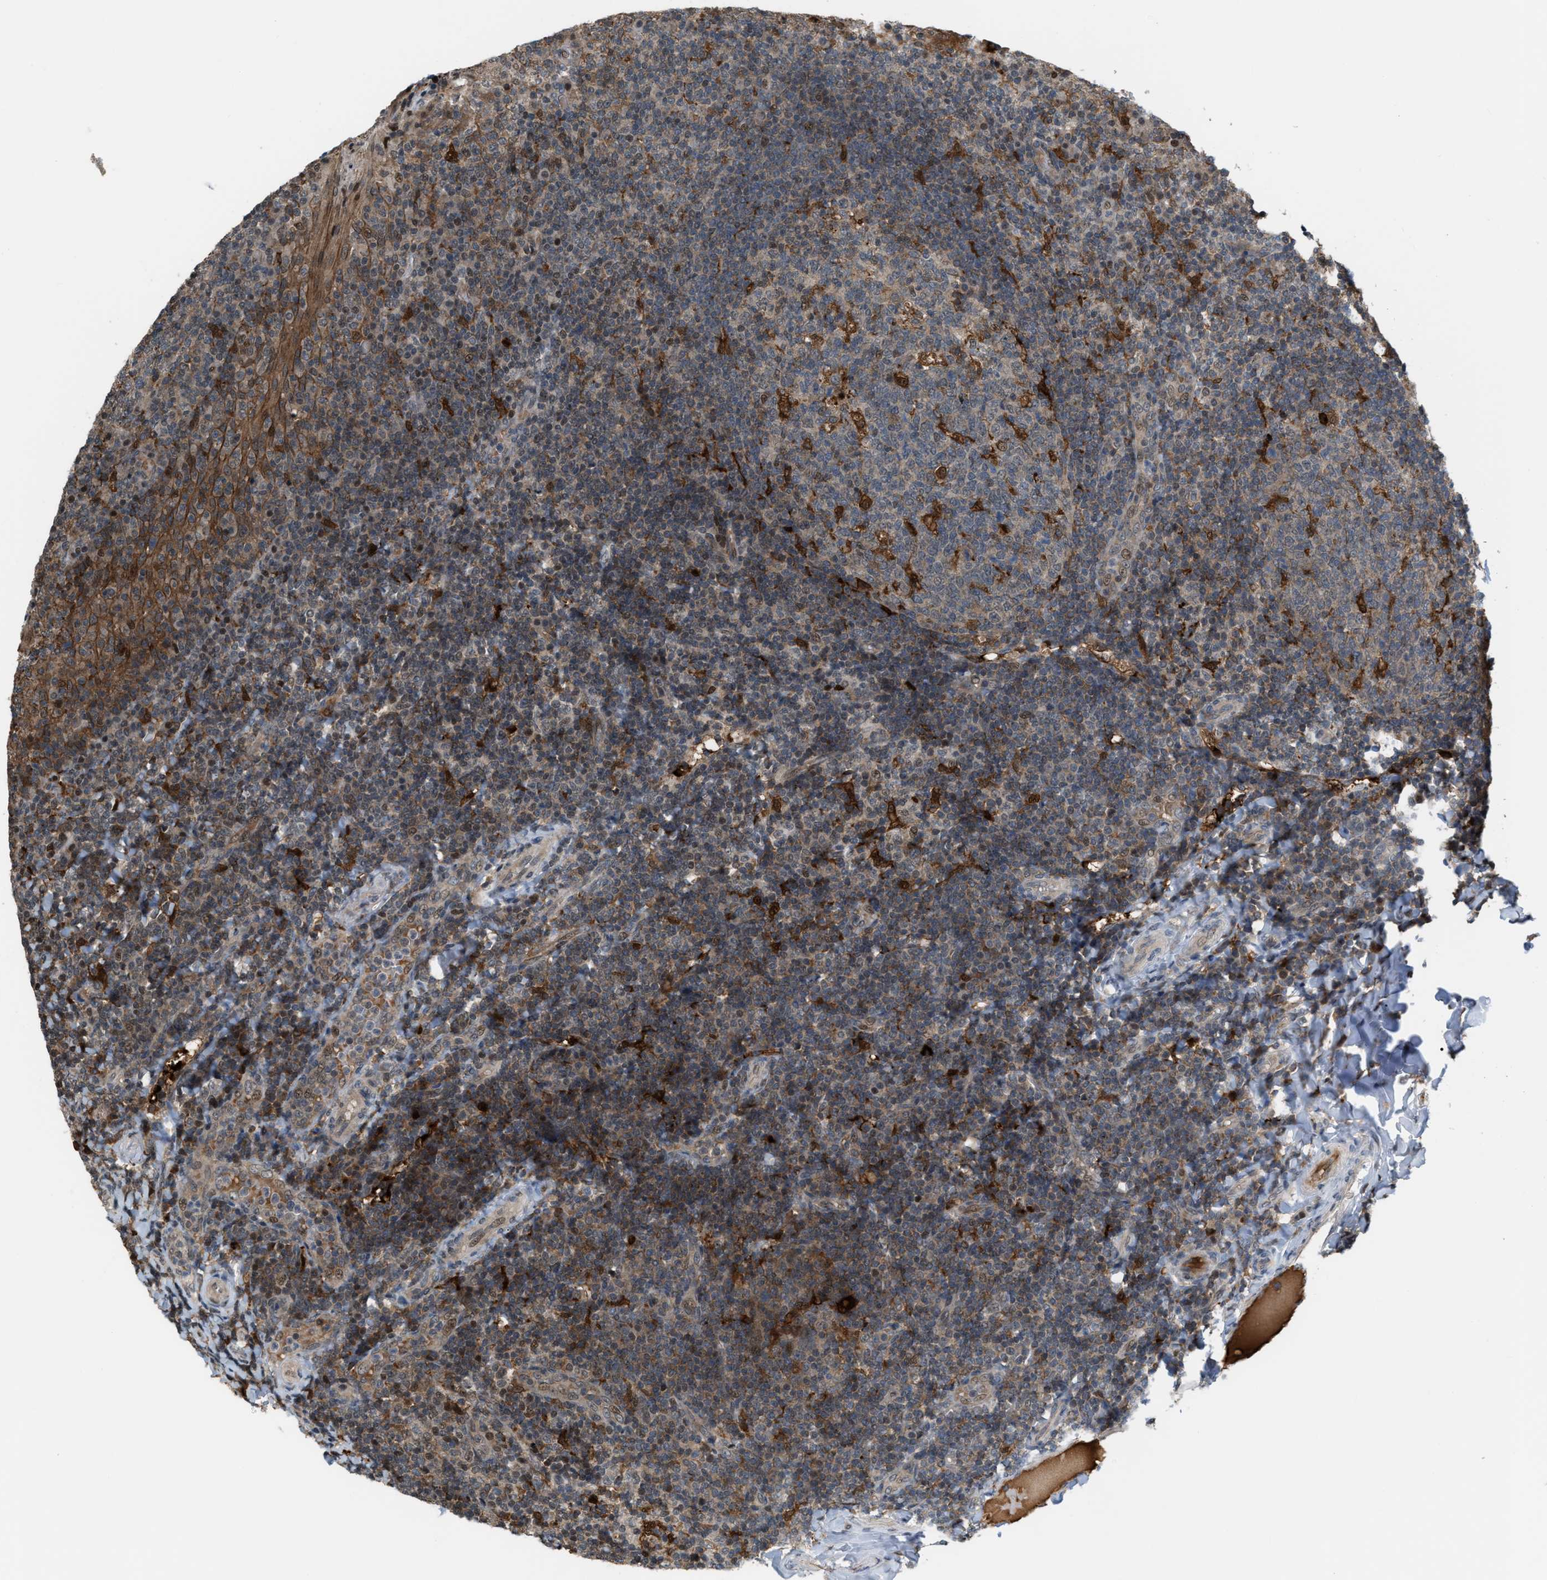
{"staining": {"intensity": "weak", "quantity": ">75%", "location": "cytoplasmic/membranous,nuclear"}, "tissue": "tonsil", "cell_type": "Germinal center cells", "image_type": "normal", "snomed": [{"axis": "morphology", "description": "Normal tissue, NOS"}, {"axis": "topography", "description": "Tonsil"}], "caption": "Immunohistochemistry of unremarkable tonsil reveals low levels of weak cytoplasmic/membranous,nuclear staining in approximately >75% of germinal center cells.", "gene": "RFFL", "patient": {"sex": "female", "age": 19}}